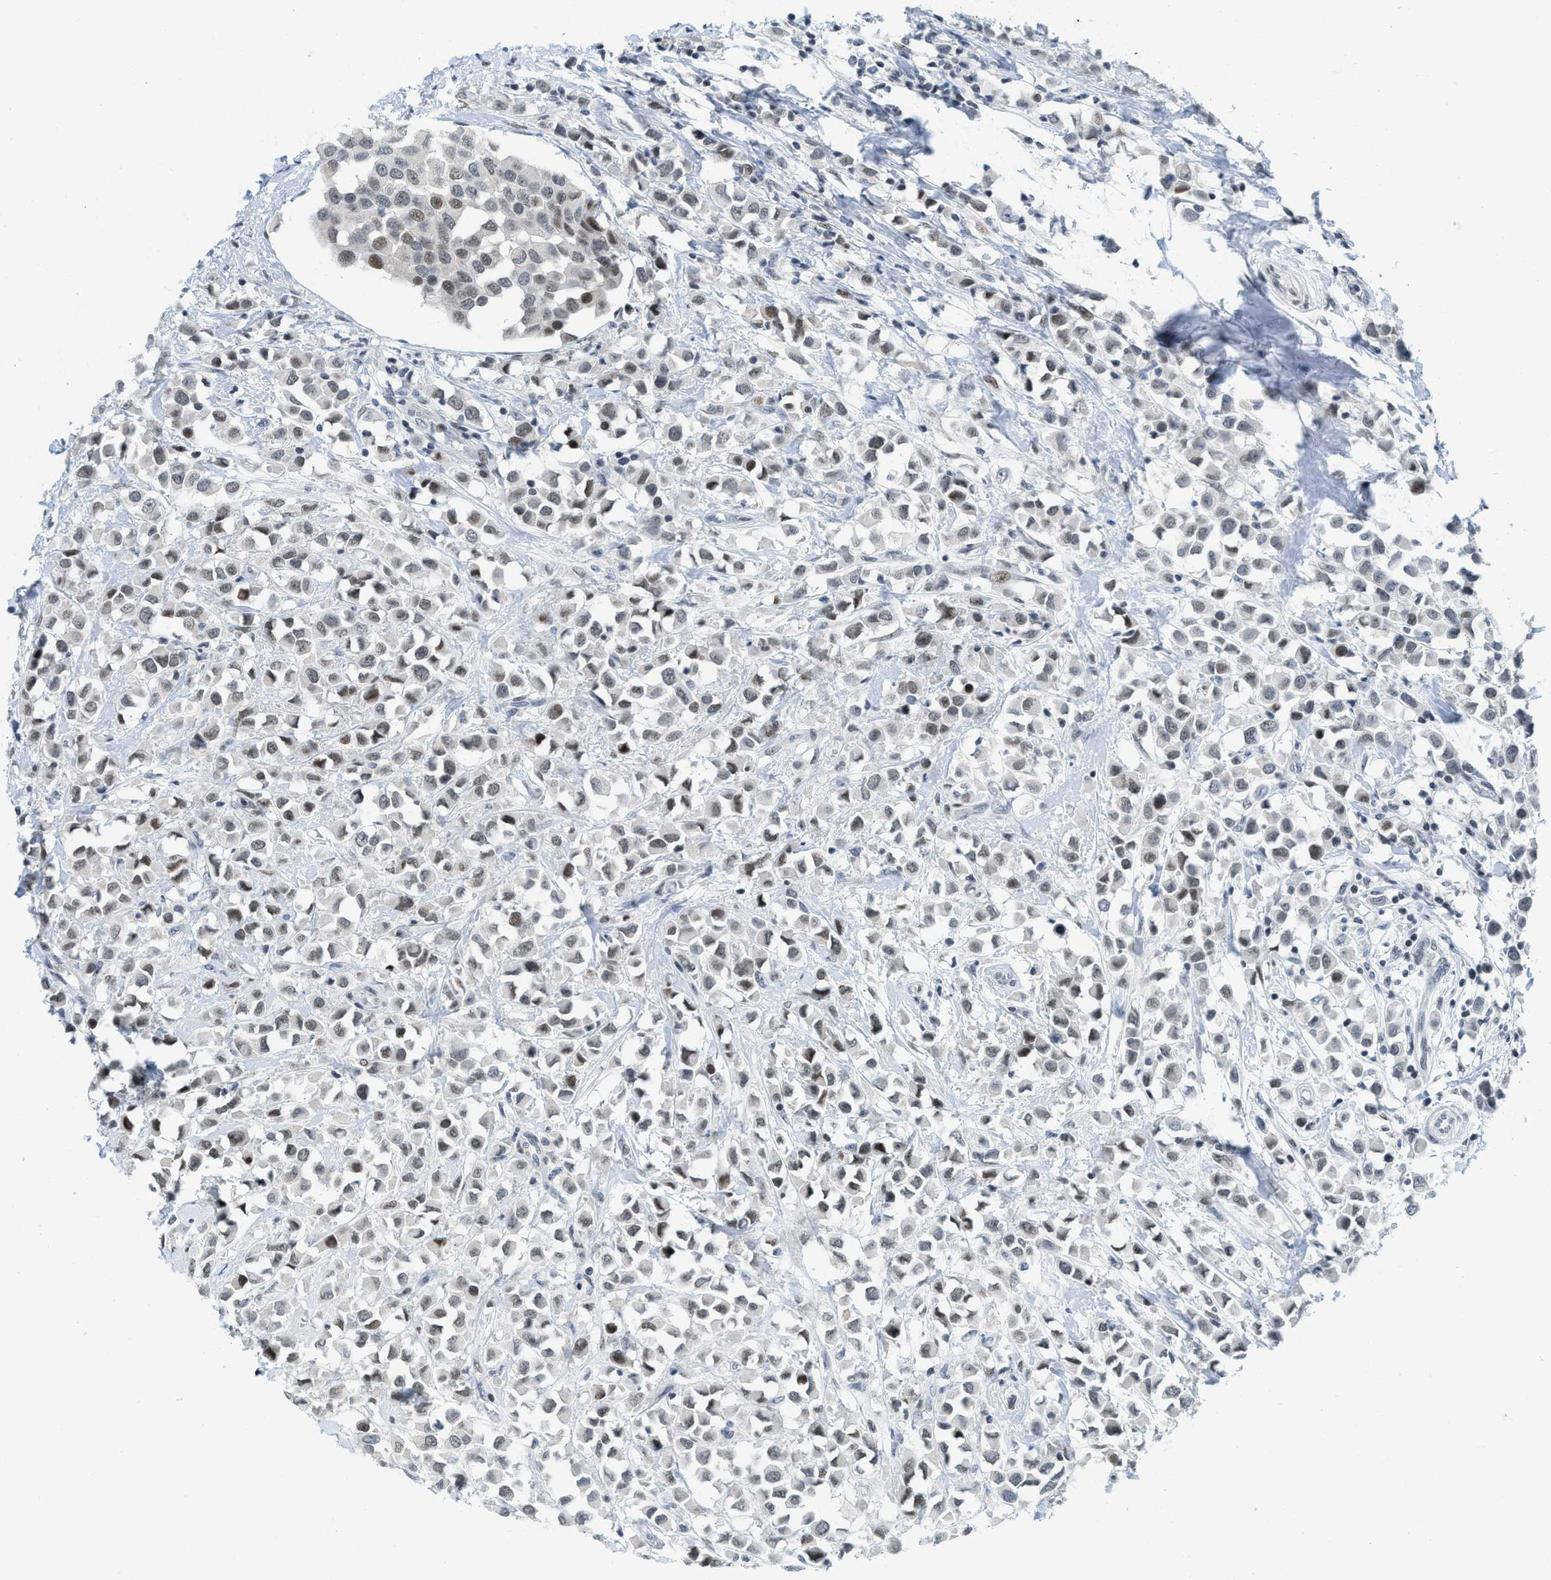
{"staining": {"intensity": "moderate", "quantity": "25%-75%", "location": "nuclear"}, "tissue": "breast cancer", "cell_type": "Tumor cells", "image_type": "cancer", "snomed": [{"axis": "morphology", "description": "Duct carcinoma"}, {"axis": "topography", "description": "Breast"}], "caption": "About 25%-75% of tumor cells in breast cancer (infiltrating ductal carcinoma) reveal moderate nuclear protein positivity as visualized by brown immunohistochemical staining.", "gene": "PBX1", "patient": {"sex": "female", "age": 61}}